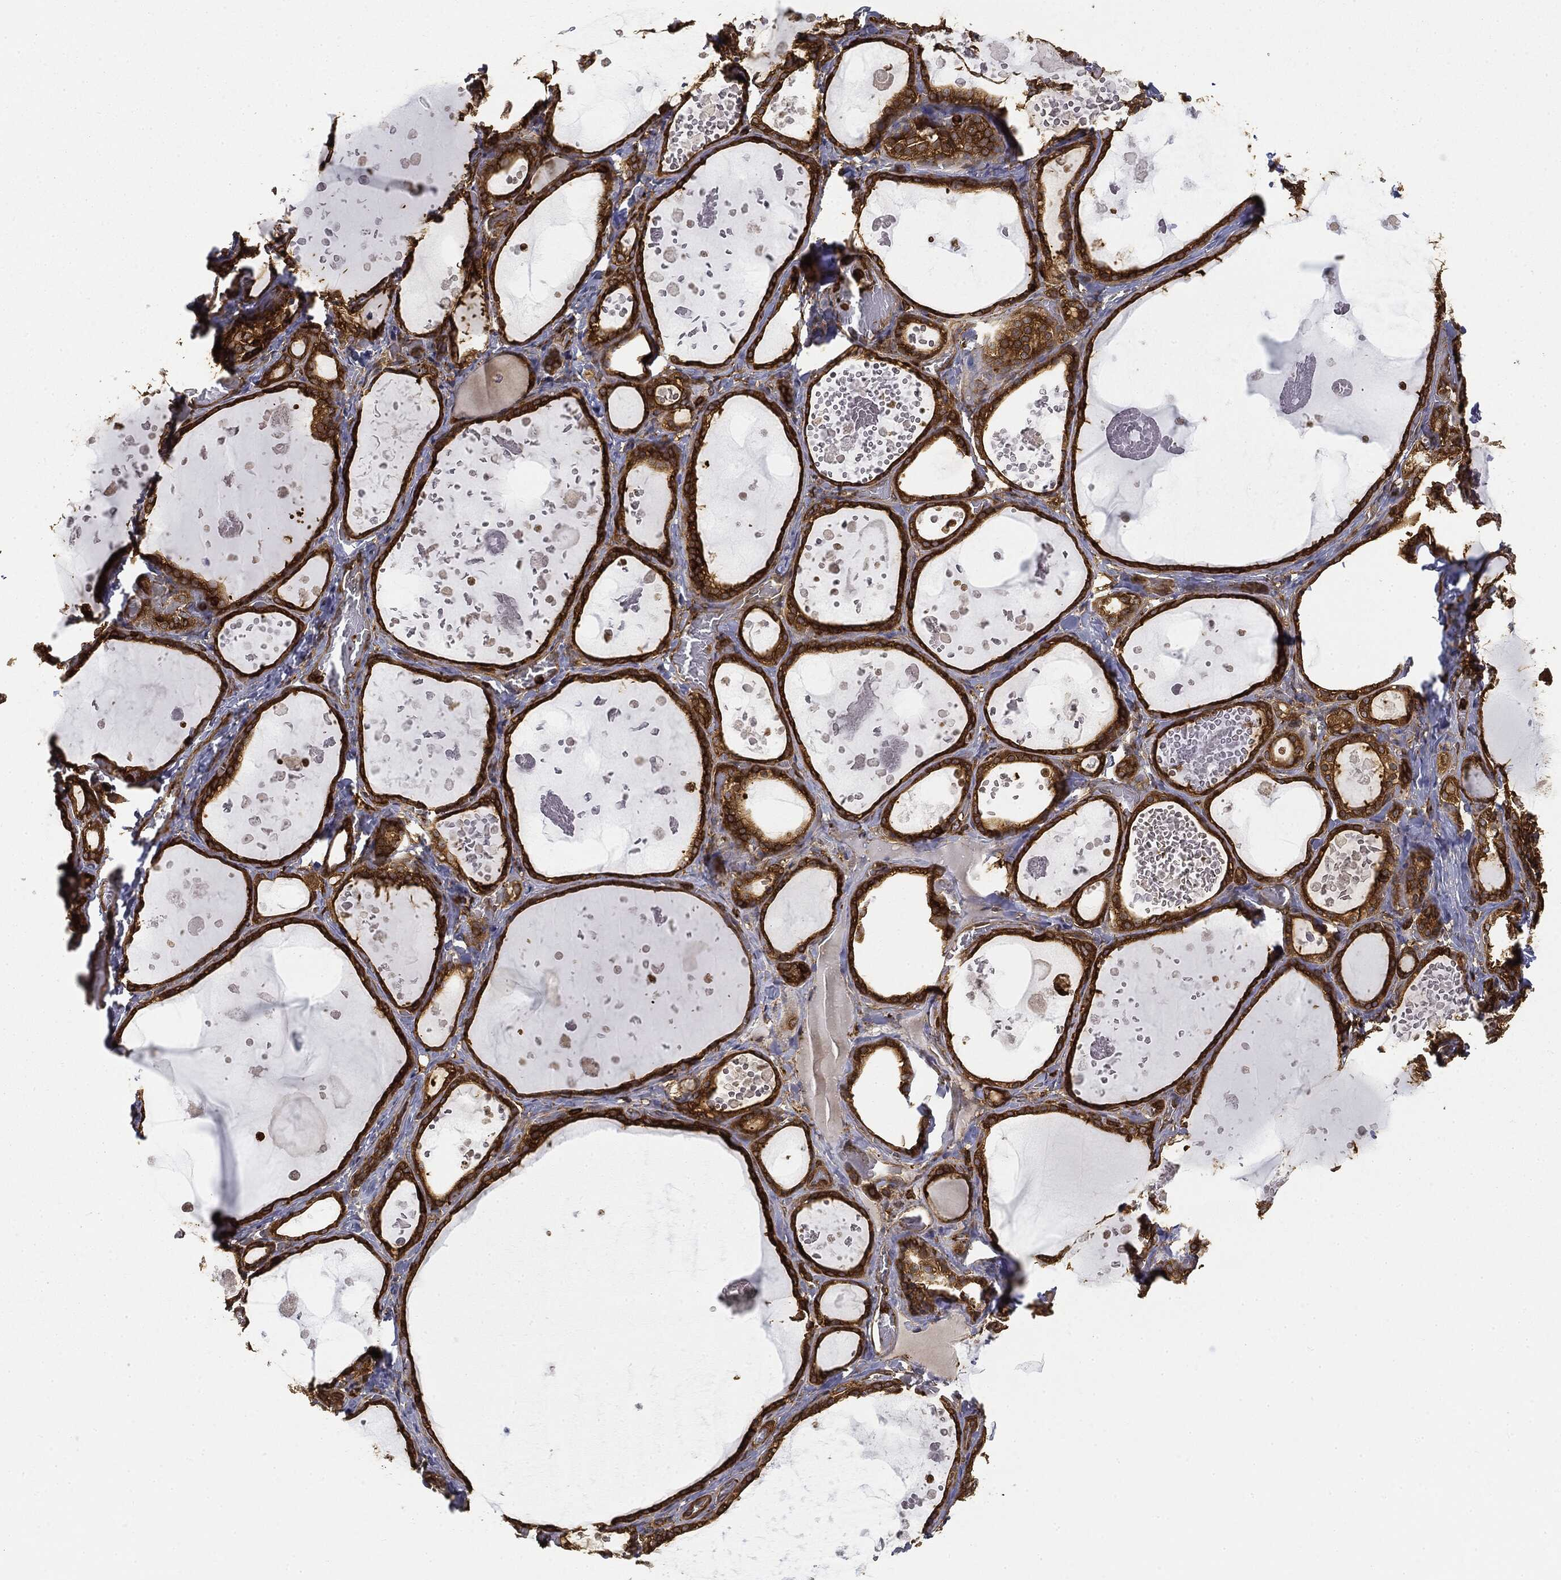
{"staining": {"intensity": "strong", "quantity": ">75%", "location": "cytoplasmic/membranous"}, "tissue": "thyroid gland", "cell_type": "Glandular cells", "image_type": "normal", "snomed": [{"axis": "morphology", "description": "Normal tissue, NOS"}, {"axis": "topography", "description": "Thyroid gland"}], "caption": "Immunohistochemistry histopathology image of normal human thyroid gland stained for a protein (brown), which displays high levels of strong cytoplasmic/membranous staining in approximately >75% of glandular cells.", "gene": "WDR1", "patient": {"sex": "female", "age": 56}}